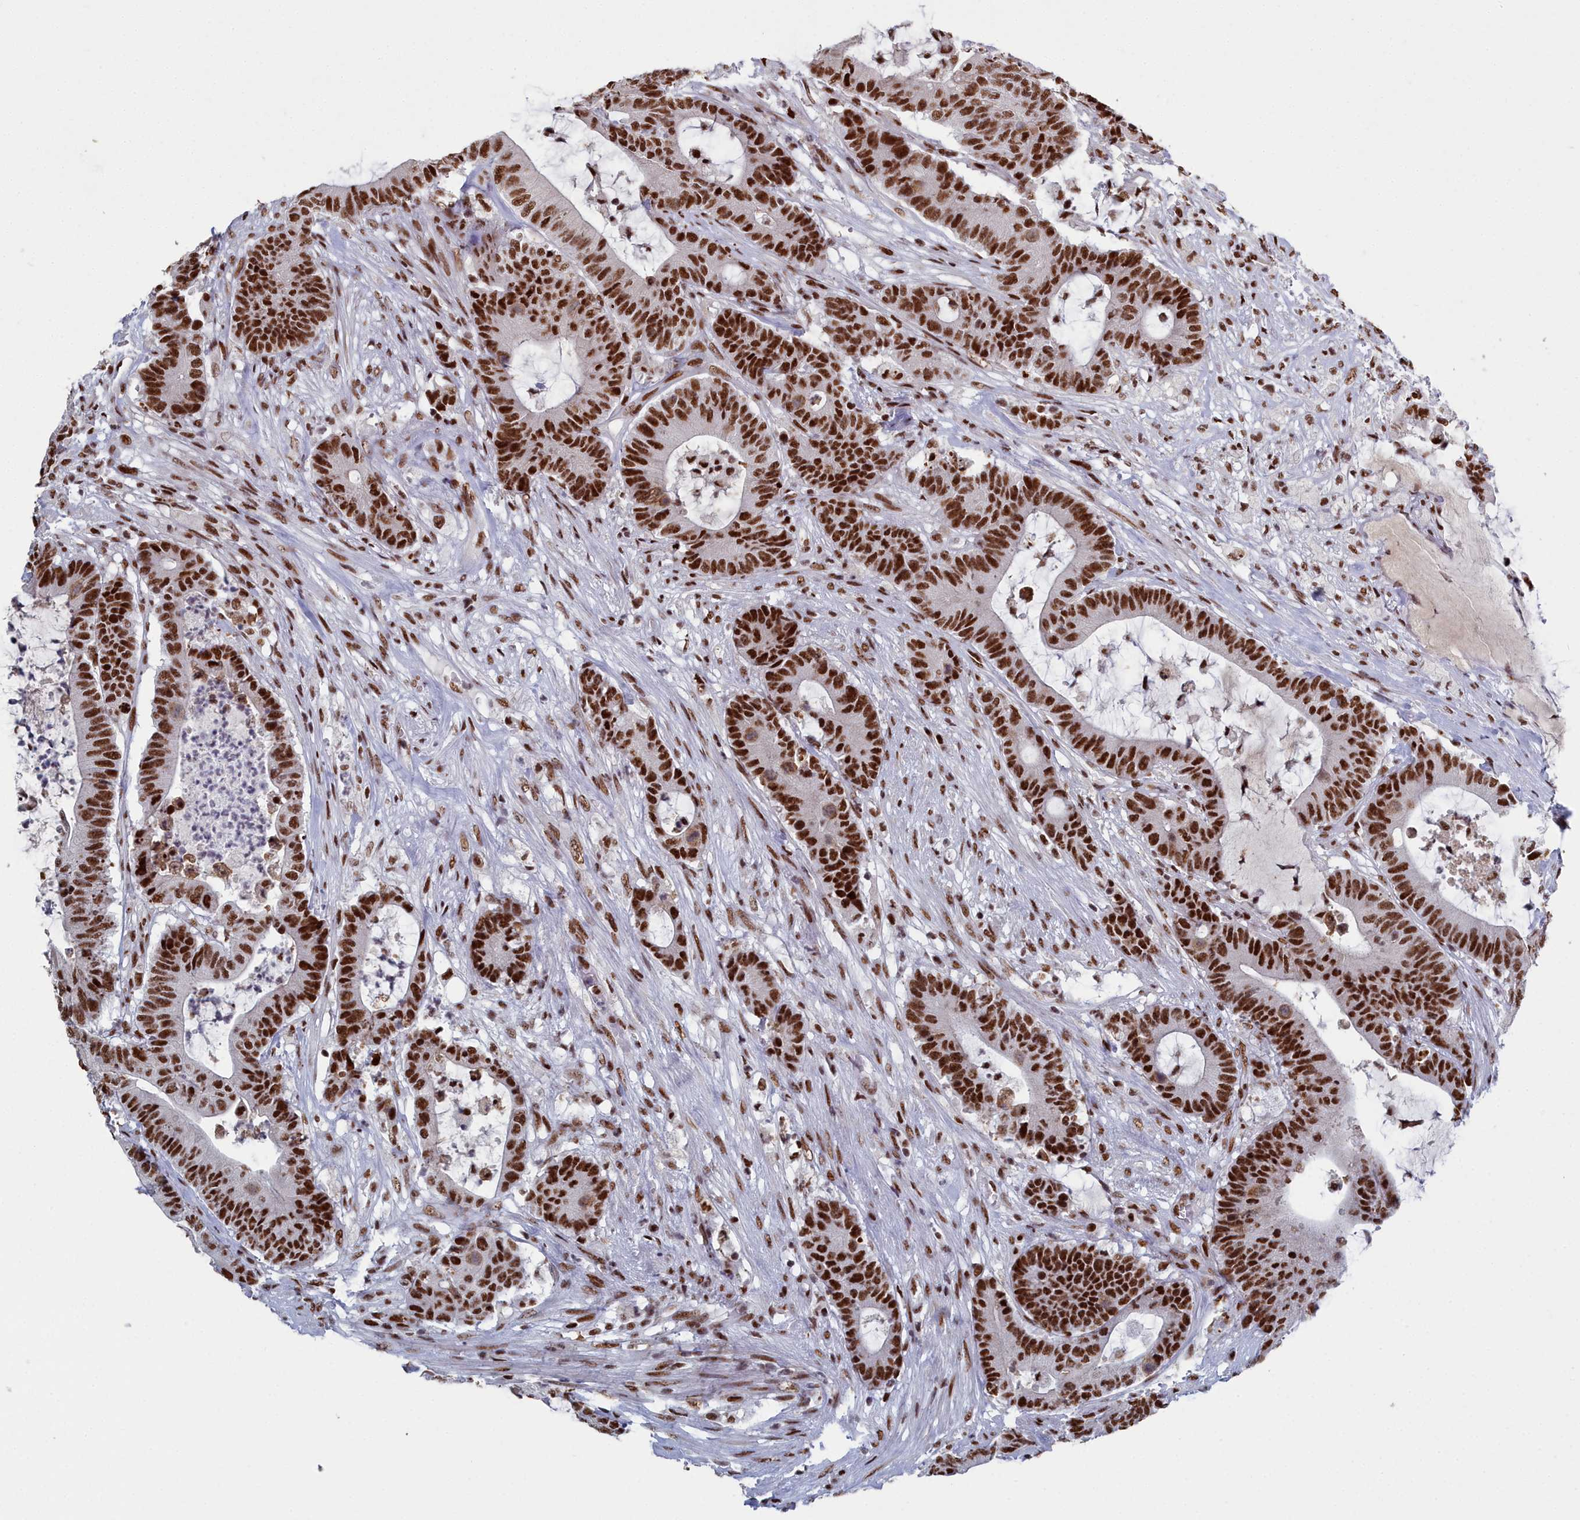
{"staining": {"intensity": "strong", "quantity": ">75%", "location": "nuclear"}, "tissue": "colorectal cancer", "cell_type": "Tumor cells", "image_type": "cancer", "snomed": [{"axis": "morphology", "description": "Adenocarcinoma, NOS"}, {"axis": "topography", "description": "Colon"}], "caption": "This is an image of immunohistochemistry staining of colorectal adenocarcinoma, which shows strong positivity in the nuclear of tumor cells.", "gene": "SF3B3", "patient": {"sex": "female", "age": 84}}